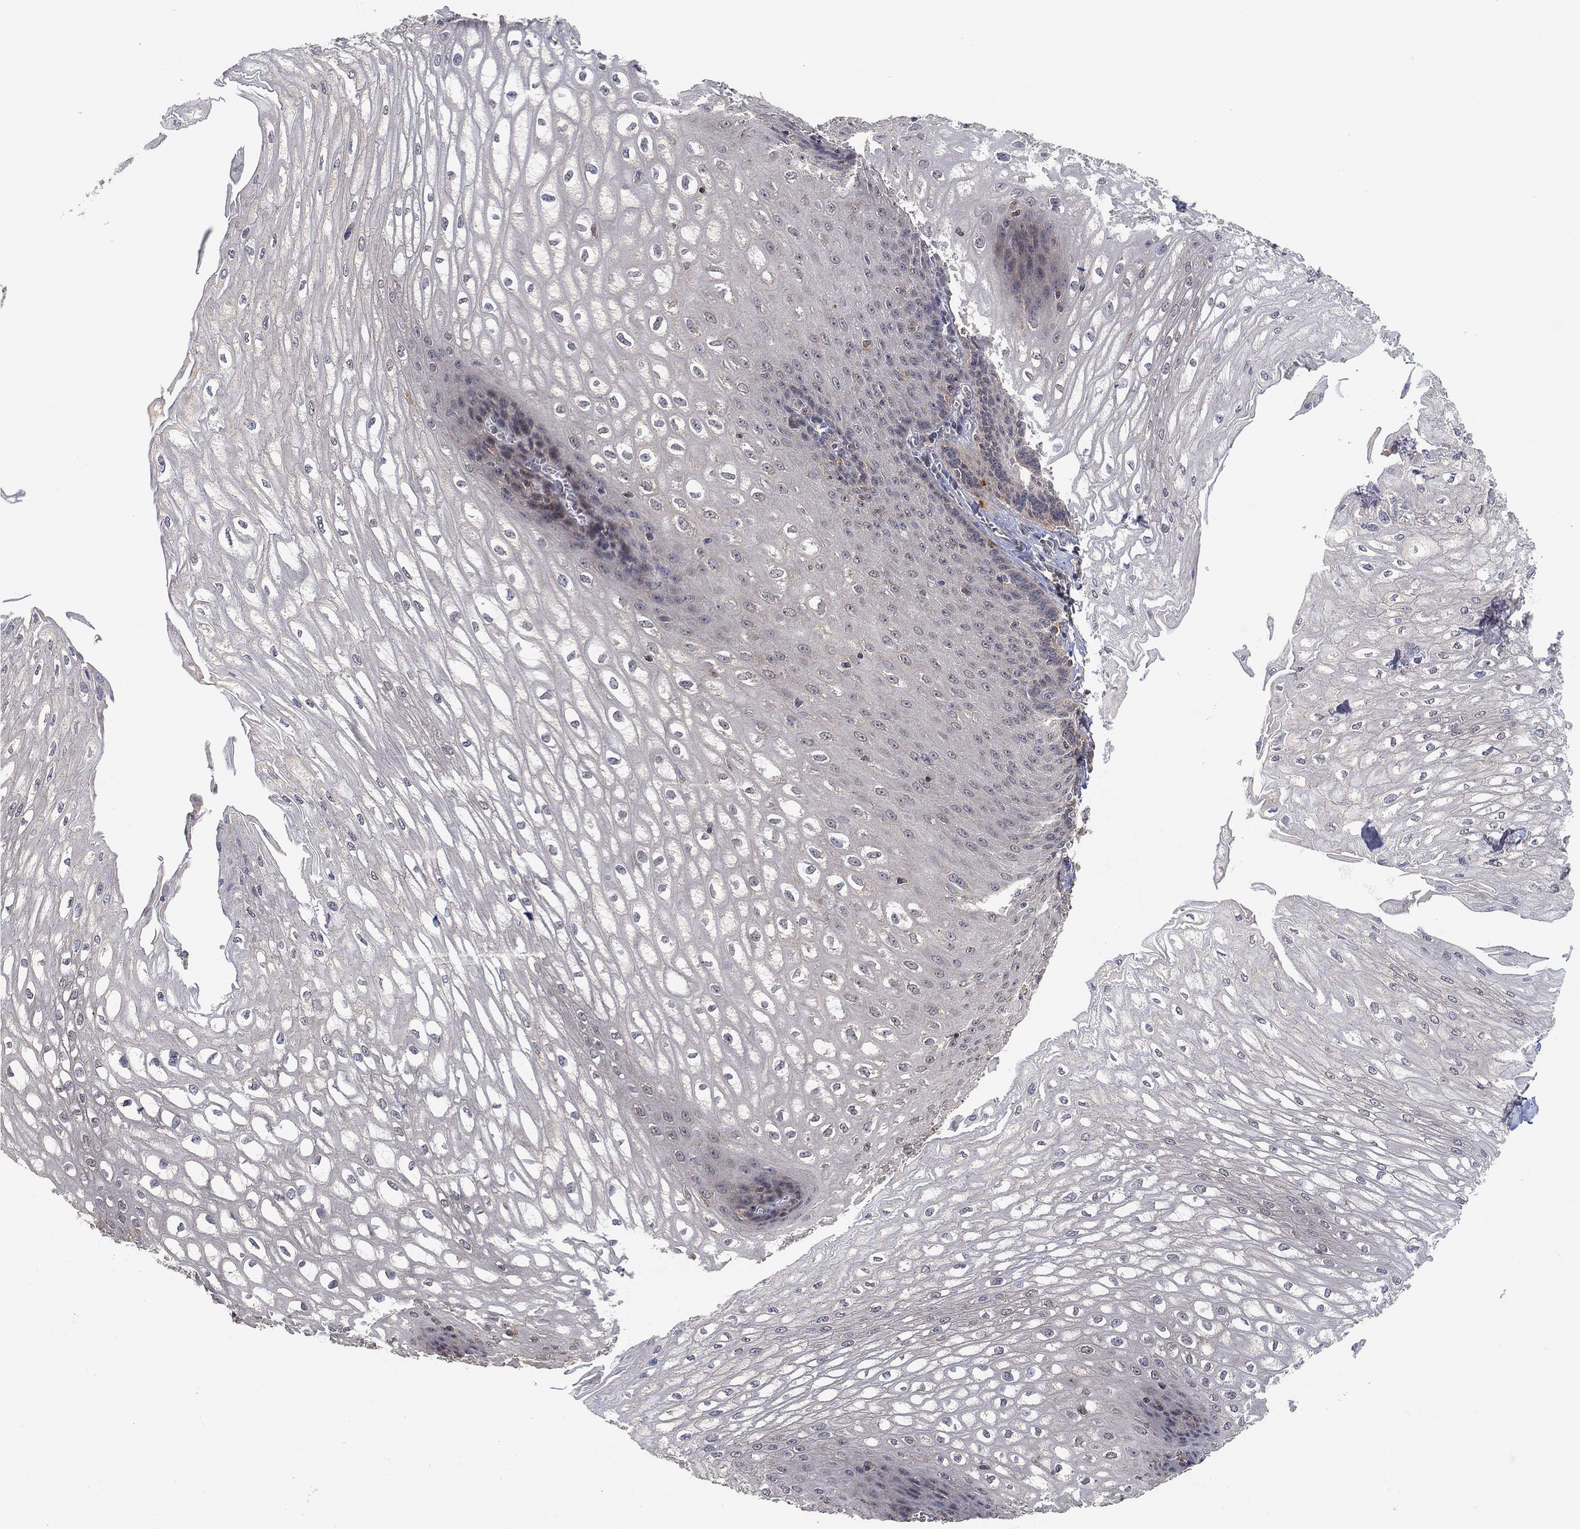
{"staining": {"intensity": "negative", "quantity": "none", "location": "none"}, "tissue": "esophagus", "cell_type": "Squamous epithelial cells", "image_type": "normal", "snomed": [{"axis": "morphology", "description": "Normal tissue, NOS"}, {"axis": "topography", "description": "Esophagus"}], "caption": "Esophagus was stained to show a protein in brown. There is no significant staining in squamous epithelial cells. (Stains: DAB immunohistochemistry with hematoxylin counter stain, Microscopy: brightfield microscopy at high magnification).", "gene": "CCDC43", "patient": {"sex": "male", "age": 58}}